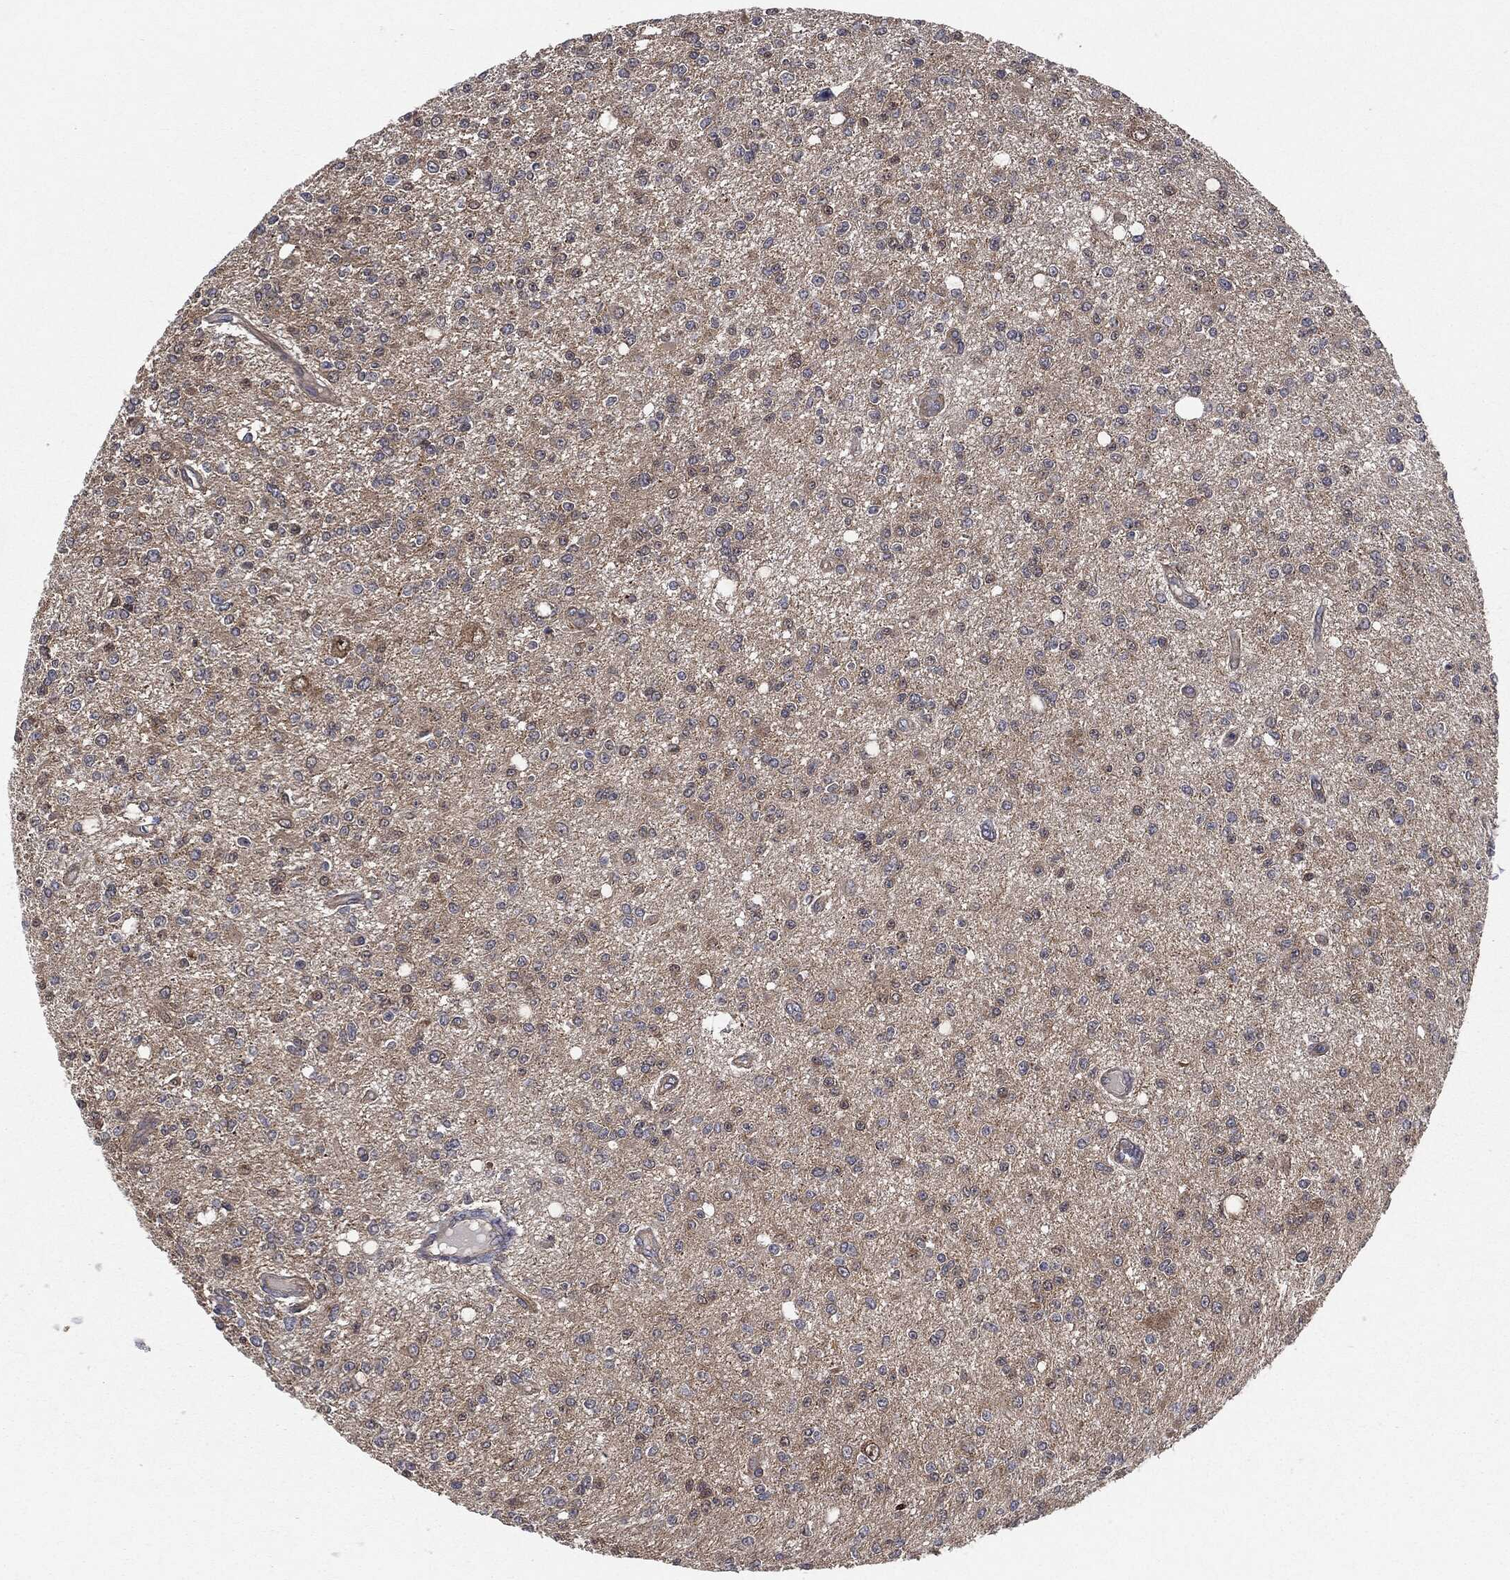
{"staining": {"intensity": "negative", "quantity": "none", "location": "none"}, "tissue": "glioma", "cell_type": "Tumor cells", "image_type": "cancer", "snomed": [{"axis": "morphology", "description": "Glioma, malignant, Low grade"}, {"axis": "topography", "description": "Brain"}], "caption": "Immunohistochemistry (IHC) micrograph of glioma stained for a protein (brown), which demonstrates no positivity in tumor cells. The staining is performed using DAB brown chromogen with nuclei counter-stained in using hematoxylin.", "gene": "EPS15L1", "patient": {"sex": "male", "age": 67}}